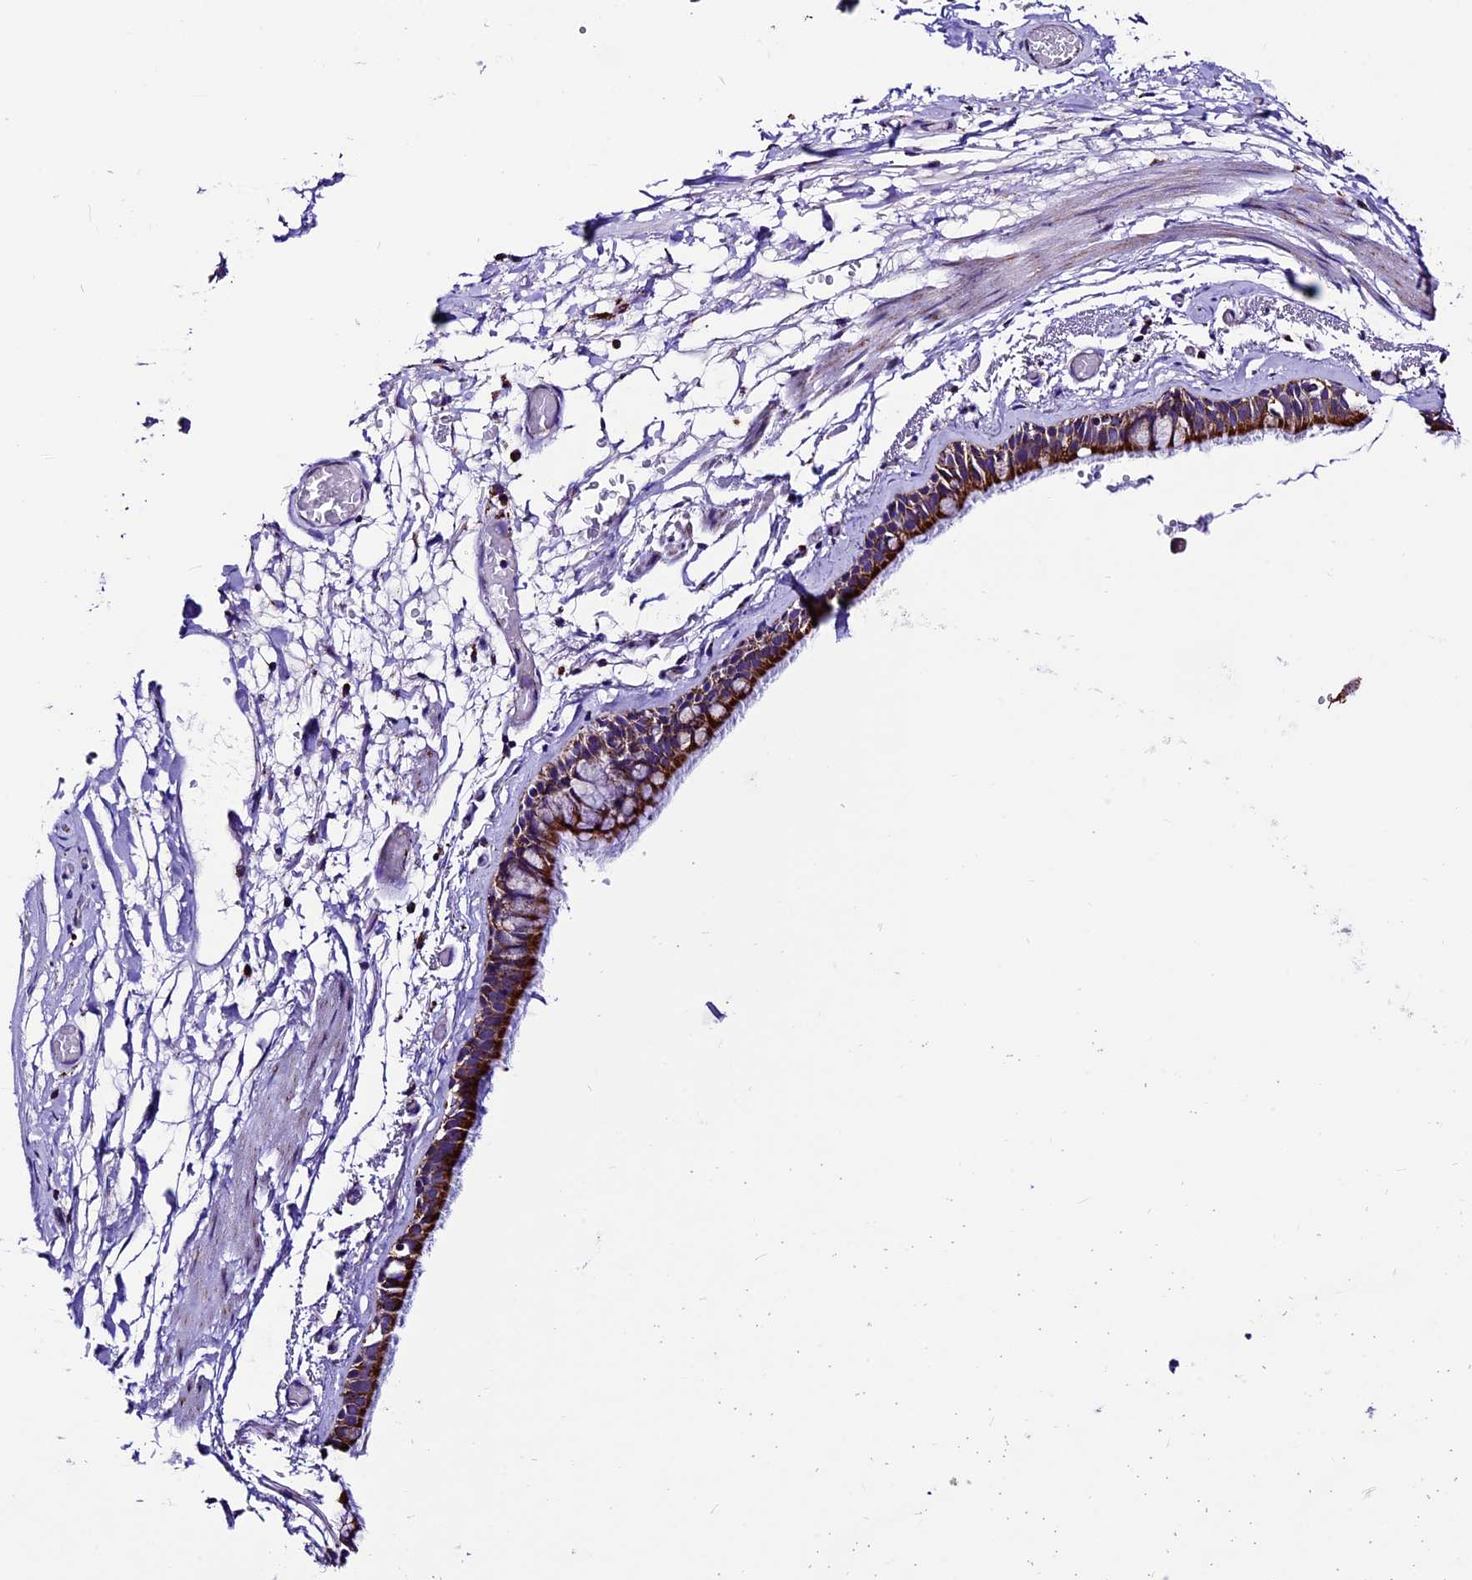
{"staining": {"intensity": "strong", "quantity": ">75%", "location": "cytoplasmic/membranous"}, "tissue": "bronchus", "cell_type": "Respiratory epithelial cells", "image_type": "normal", "snomed": [{"axis": "morphology", "description": "Normal tissue, NOS"}, {"axis": "topography", "description": "Cartilage tissue"}], "caption": "The histopathology image demonstrates a brown stain indicating the presence of a protein in the cytoplasmic/membranous of respiratory epithelial cells in bronchus. (IHC, brightfield microscopy, high magnification).", "gene": "DCAF5", "patient": {"sex": "male", "age": 63}}